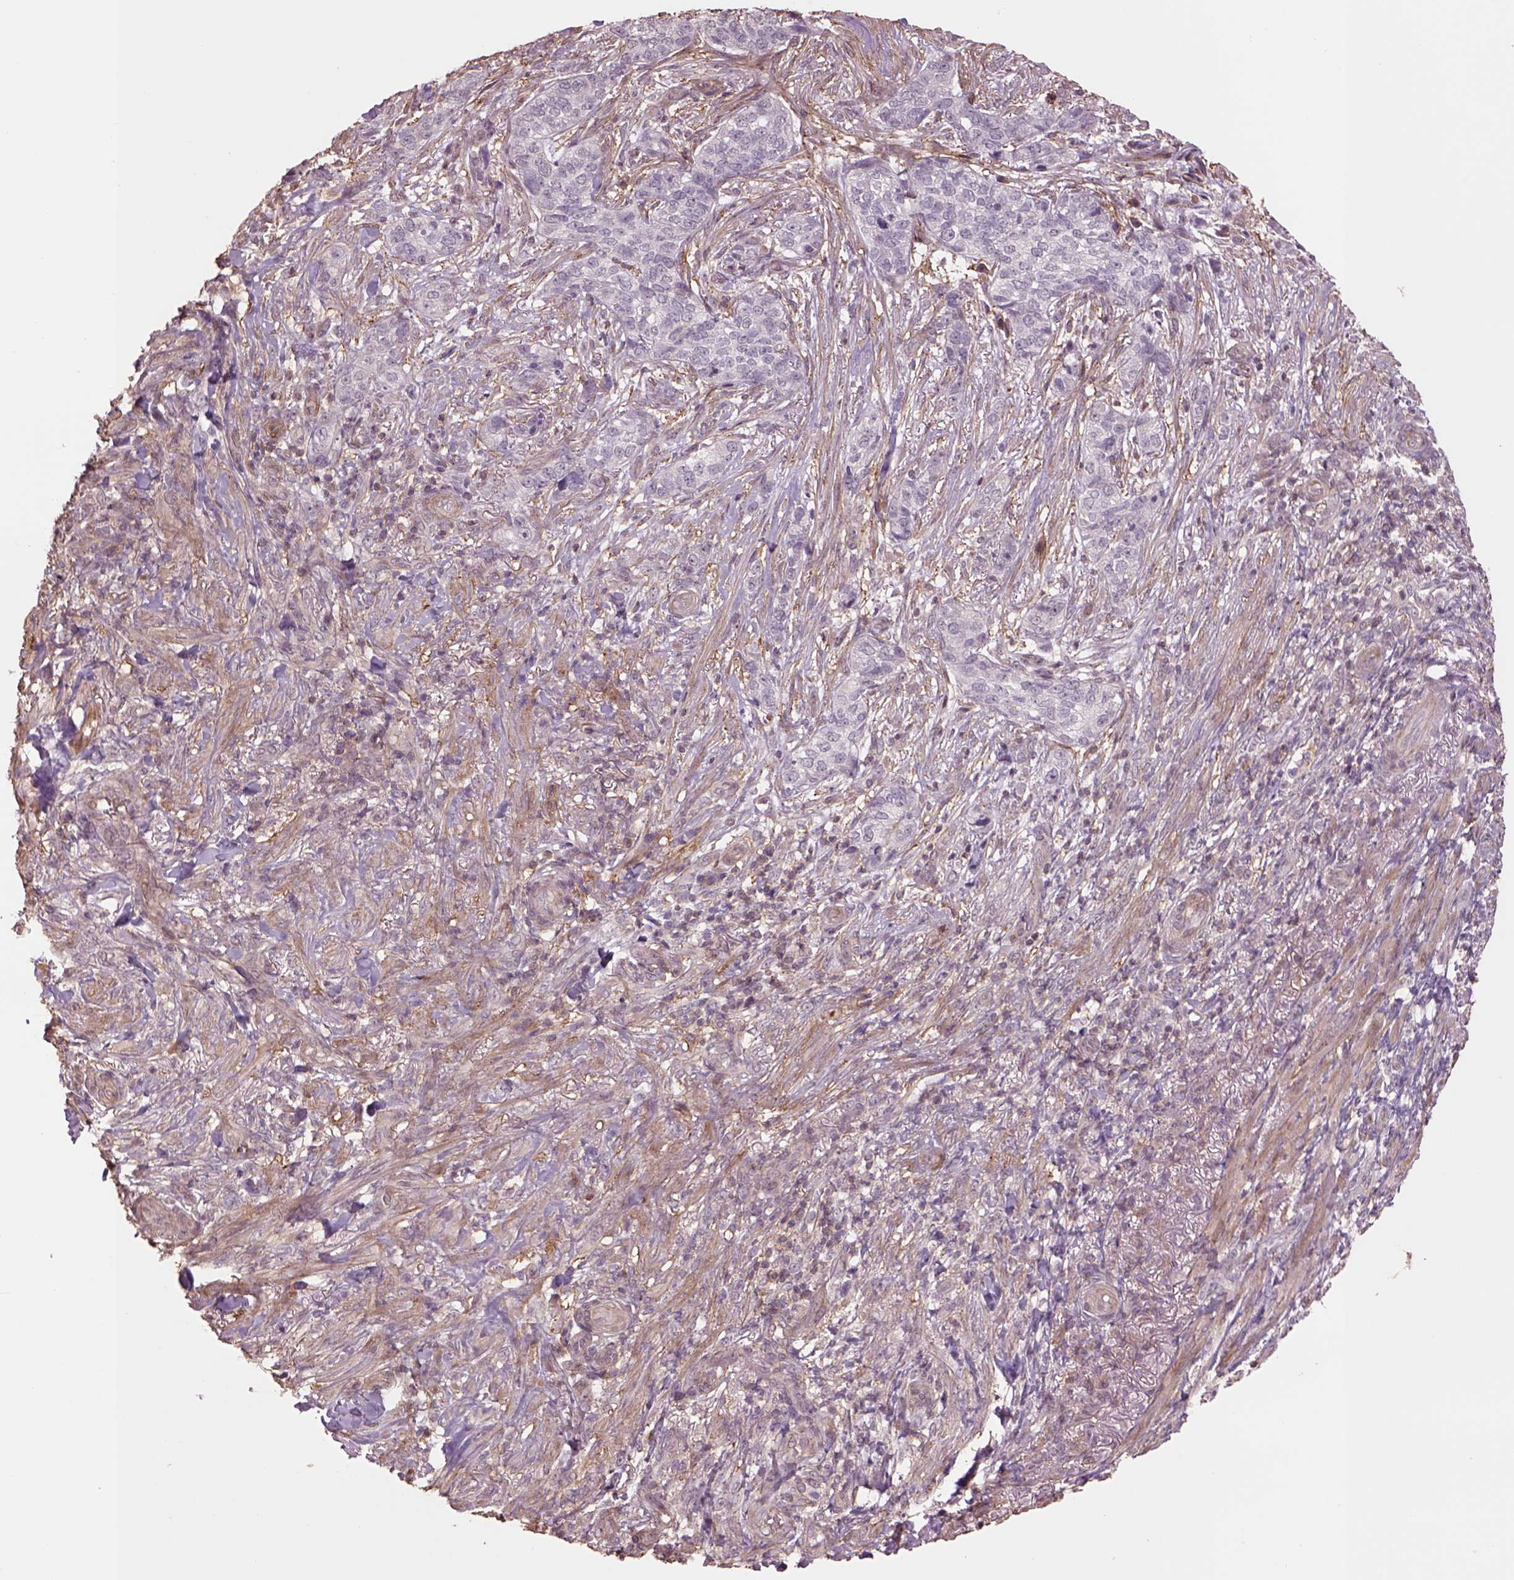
{"staining": {"intensity": "negative", "quantity": "none", "location": "none"}, "tissue": "skin cancer", "cell_type": "Tumor cells", "image_type": "cancer", "snomed": [{"axis": "morphology", "description": "Basal cell carcinoma"}, {"axis": "topography", "description": "Skin"}], "caption": "High power microscopy histopathology image of an IHC histopathology image of skin cancer, revealing no significant staining in tumor cells.", "gene": "LIN7A", "patient": {"sex": "female", "age": 69}}